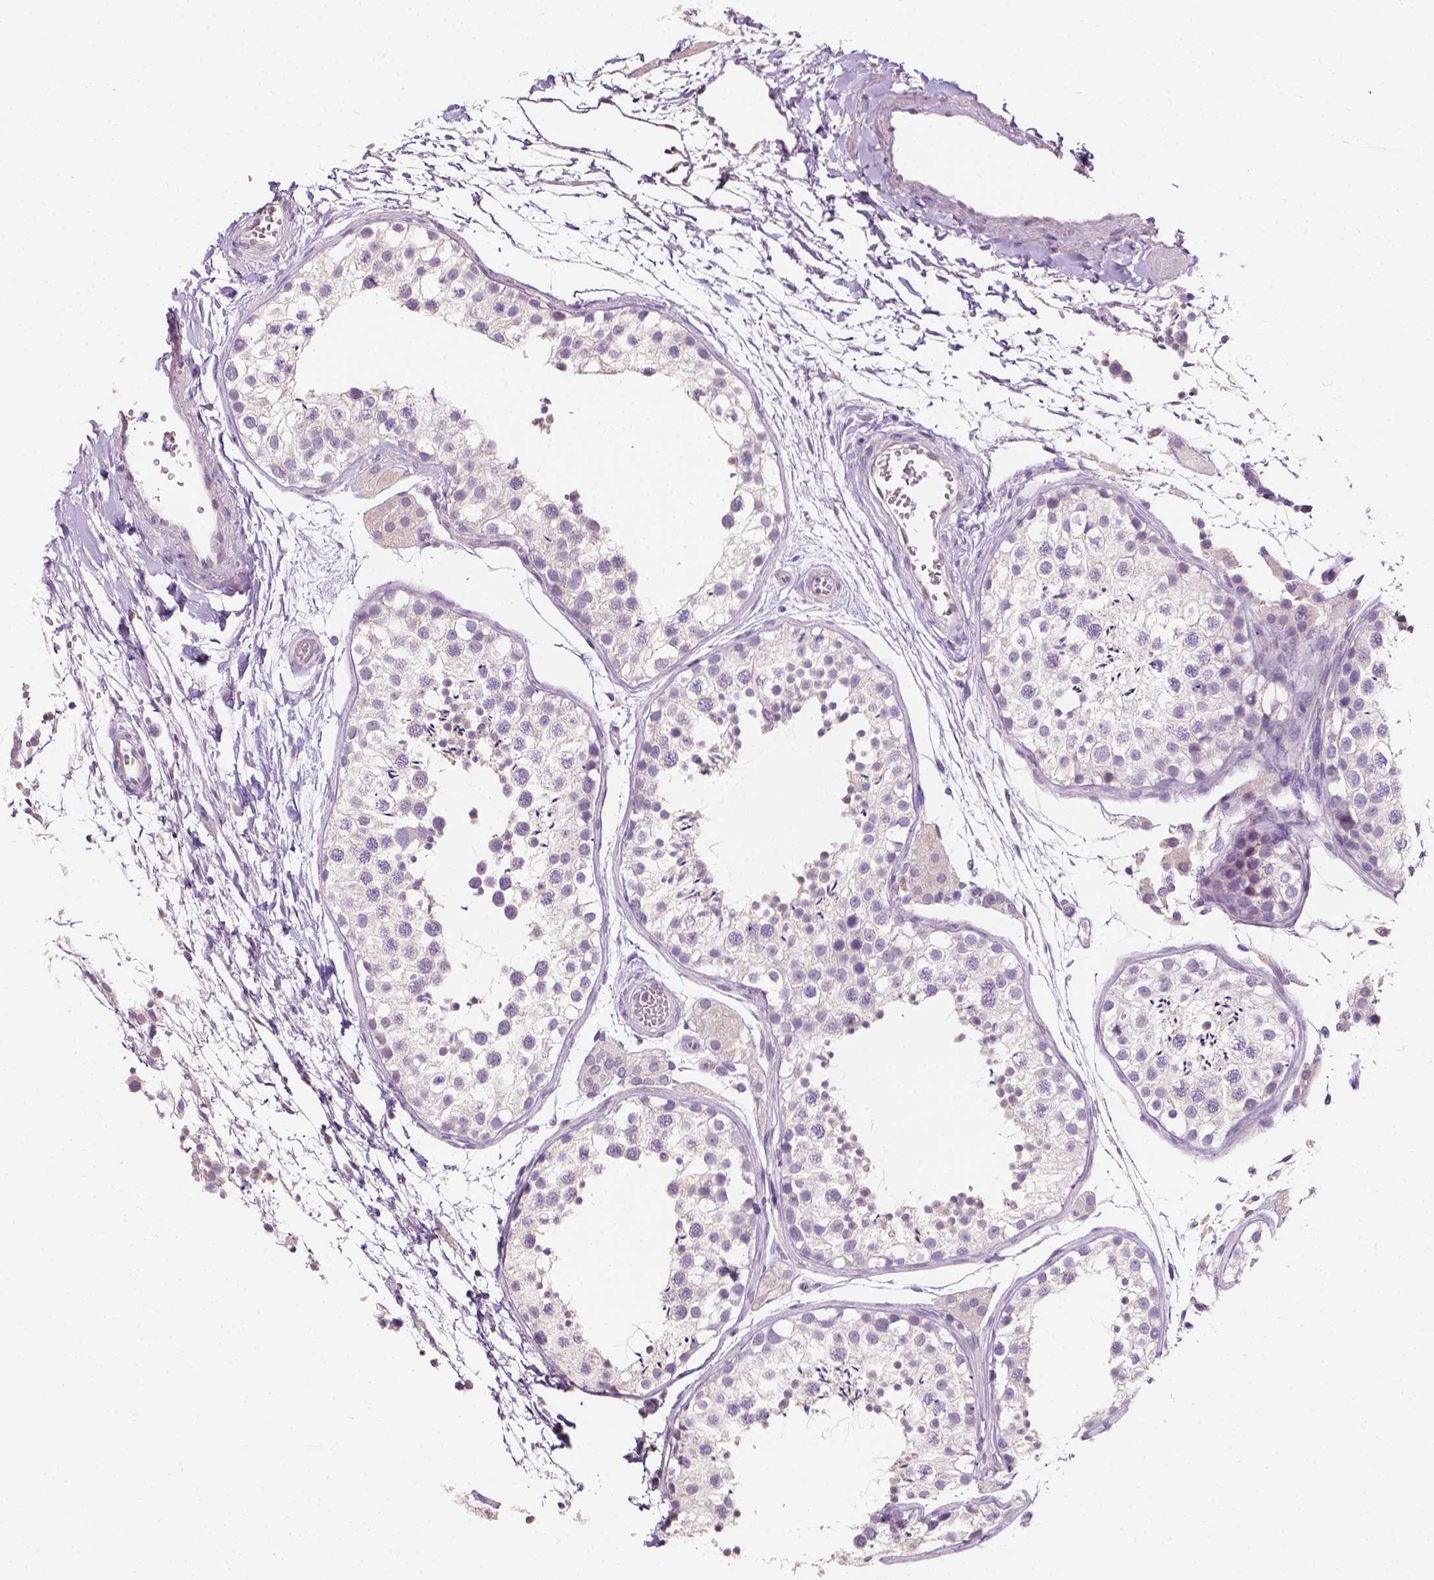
{"staining": {"intensity": "negative", "quantity": "none", "location": "none"}, "tissue": "testis", "cell_type": "Cells in seminiferous ducts", "image_type": "normal", "snomed": [{"axis": "morphology", "description": "Normal tissue, NOS"}, {"axis": "topography", "description": "Testis"}], "caption": "Immunohistochemistry (IHC) micrograph of benign human testis stained for a protein (brown), which displays no expression in cells in seminiferous ducts. (Stains: DAB (3,3'-diaminobenzidine) immunohistochemistry with hematoxylin counter stain, Microscopy: brightfield microscopy at high magnification).", "gene": "TAL1", "patient": {"sex": "male", "age": 29}}